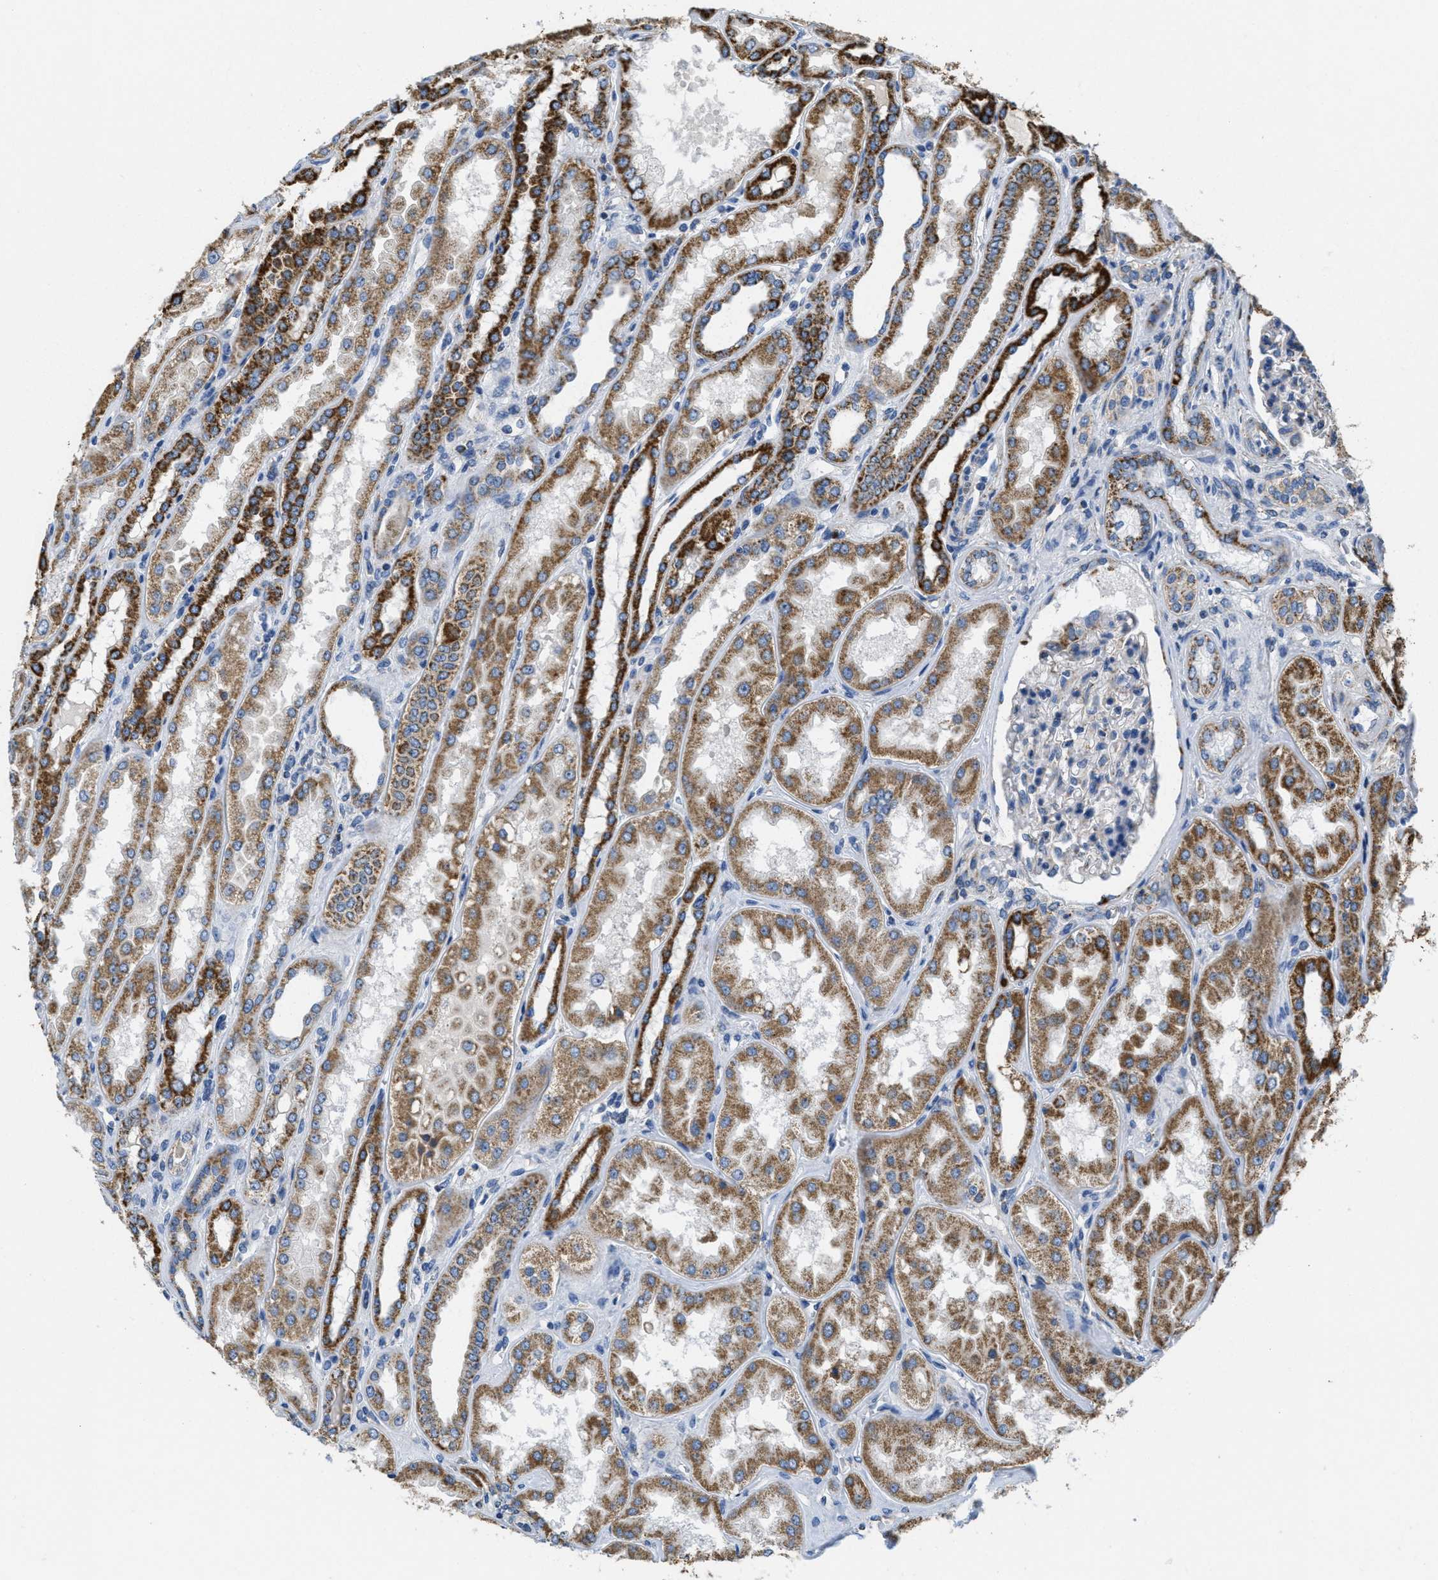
{"staining": {"intensity": "weak", "quantity": "<25%", "location": "cytoplasmic/membranous"}, "tissue": "kidney", "cell_type": "Cells in glomeruli", "image_type": "normal", "snomed": [{"axis": "morphology", "description": "Normal tissue, NOS"}, {"axis": "topography", "description": "Kidney"}], "caption": "Micrograph shows no protein staining in cells in glomeruli of unremarkable kidney.", "gene": "KCNJ5", "patient": {"sex": "female", "age": 56}}